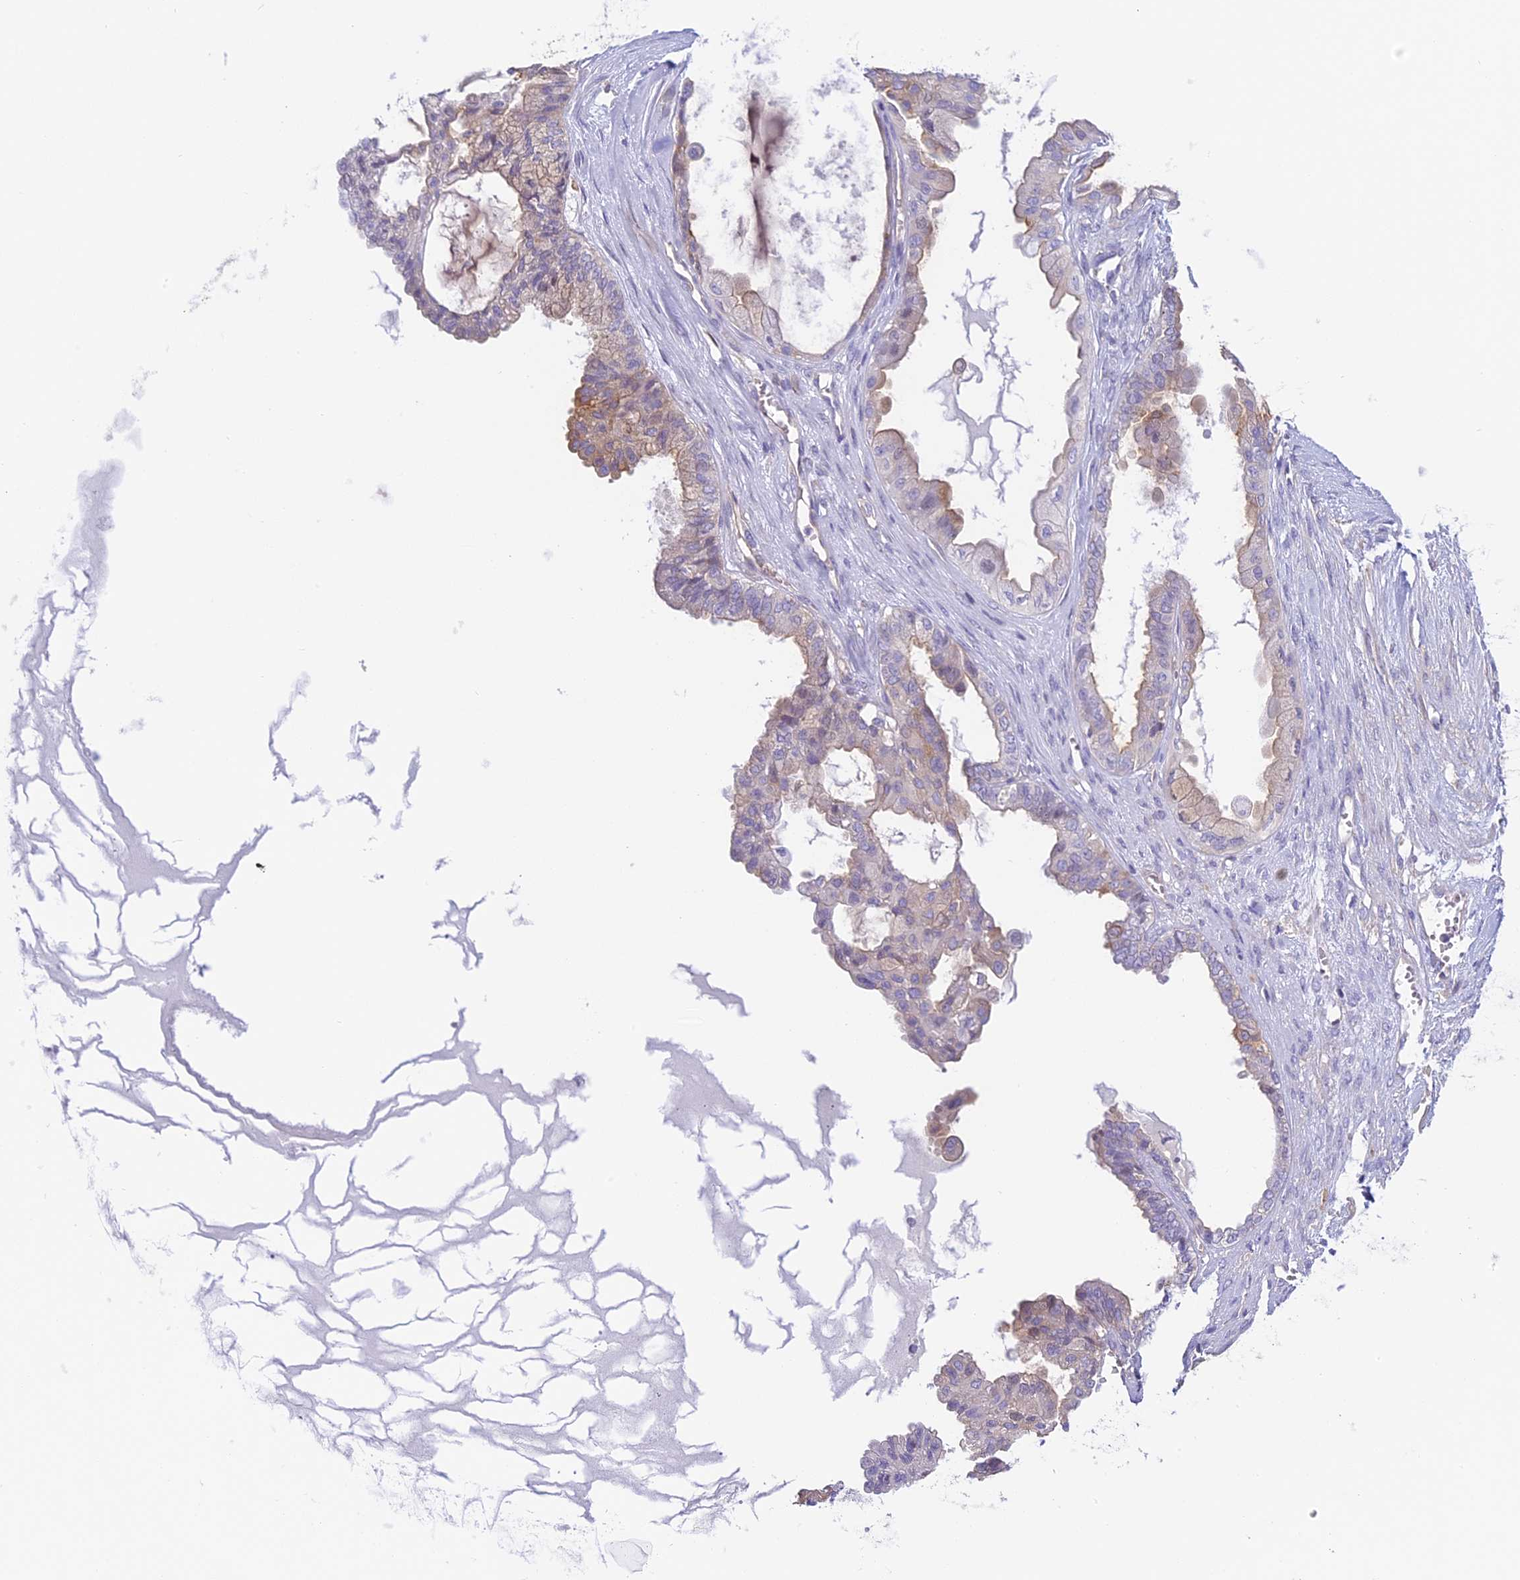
{"staining": {"intensity": "weak", "quantity": "<25%", "location": "cytoplasmic/membranous"}, "tissue": "ovarian cancer", "cell_type": "Tumor cells", "image_type": "cancer", "snomed": [{"axis": "morphology", "description": "Carcinoma, NOS"}, {"axis": "morphology", "description": "Carcinoma, endometroid"}, {"axis": "topography", "description": "Ovary"}], "caption": "Histopathology image shows no significant protein expression in tumor cells of ovarian carcinoma.", "gene": "HOMER3", "patient": {"sex": "female", "age": 50}}